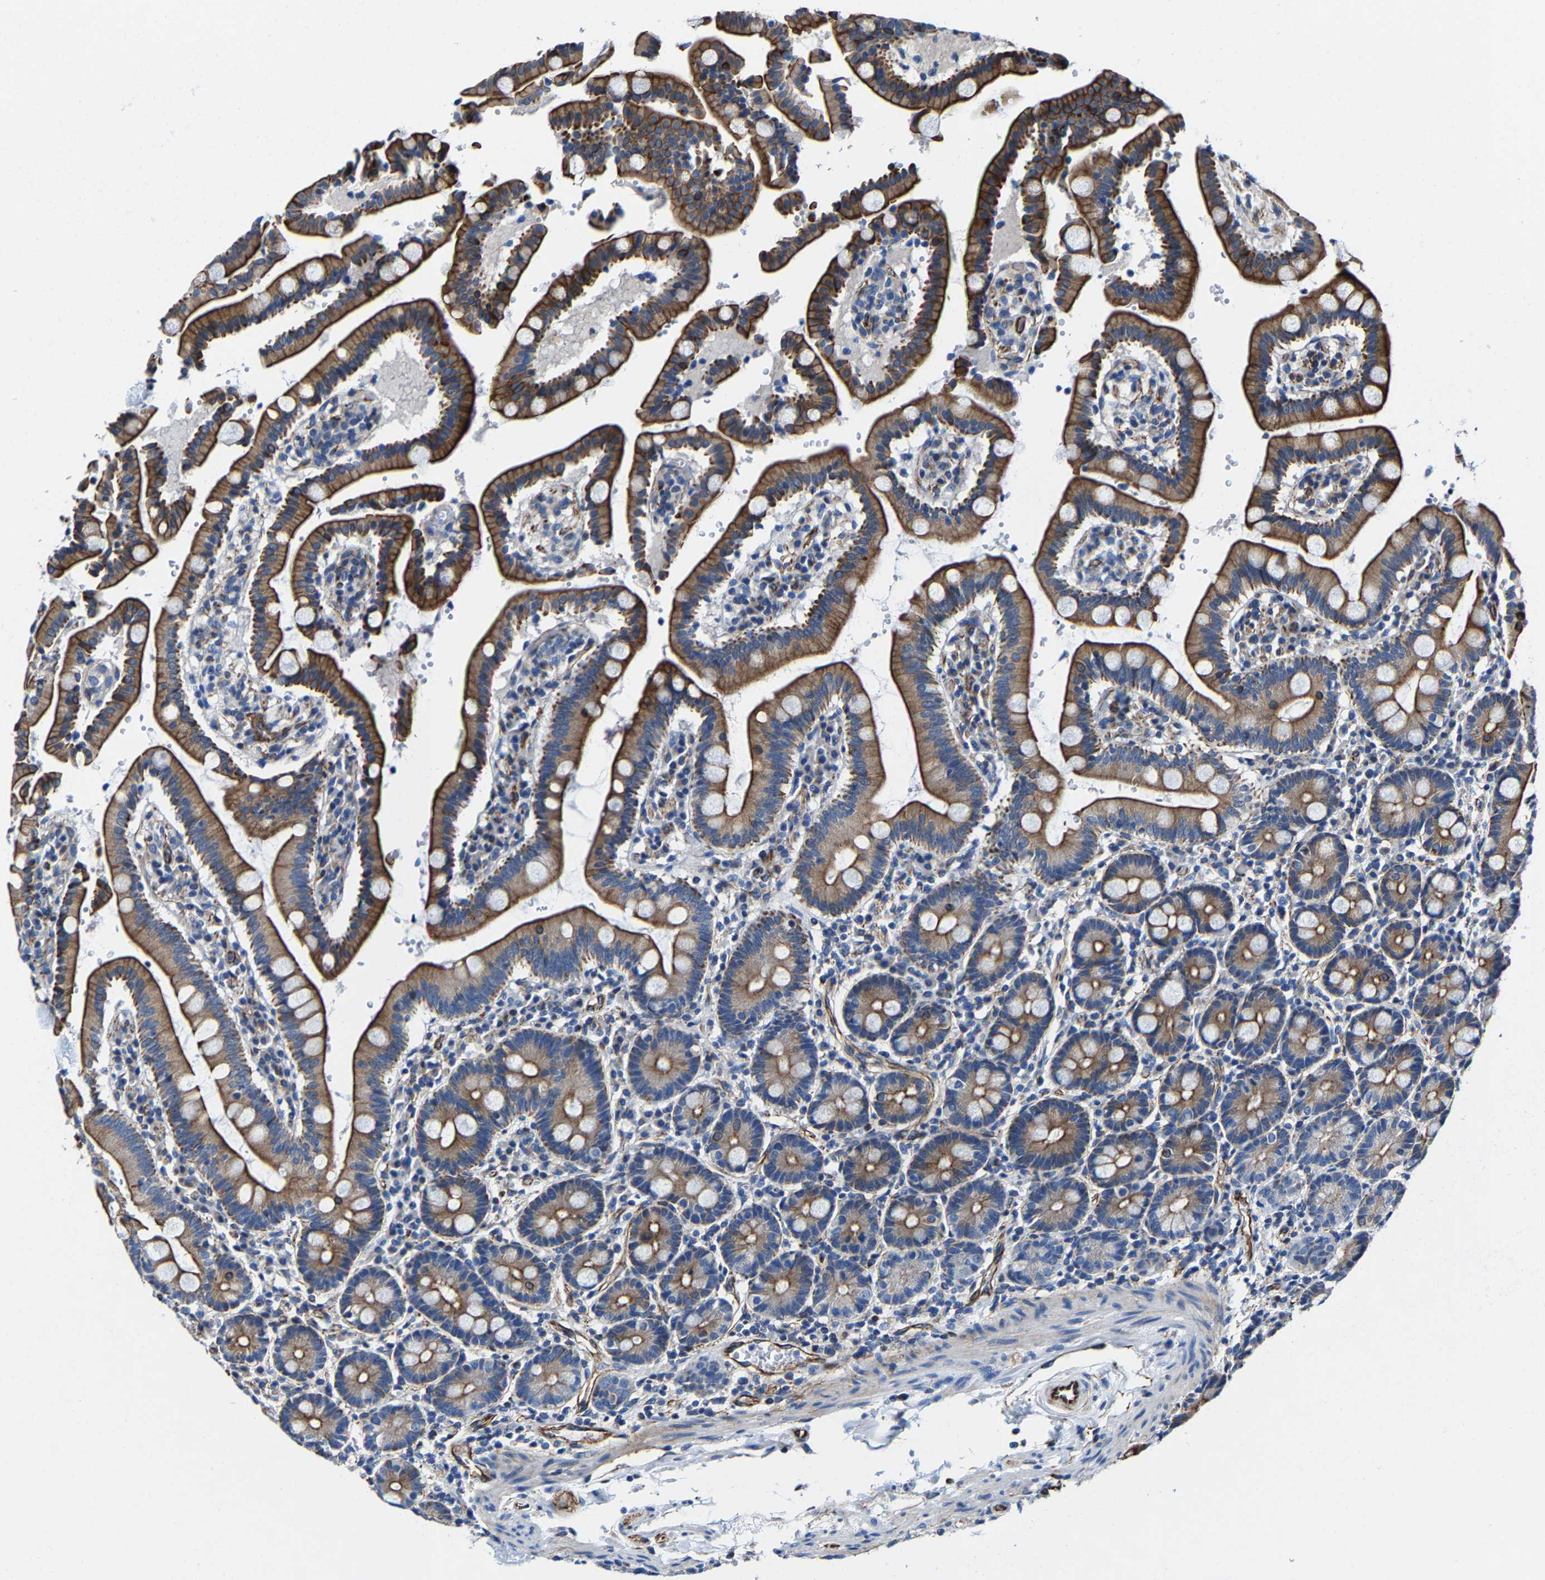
{"staining": {"intensity": "strong", "quantity": ">75%", "location": "cytoplasmic/membranous"}, "tissue": "duodenum", "cell_type": "Glandular cells", "image_type": "normal", "snomed": [{"axis": "morphology", "description": "Normal tissue, NOS"}, {"axis": "topography", "description": "Small intestine, NOS"}], "caption": "There is high levels of strong cytoplasmic/membranous expression in glandular cells of normal duodenum, as demonstrated by immunohistochemical staining (brown color).", "gene": "MMEL1", "patient": {"sex": "female", "age": 71}}